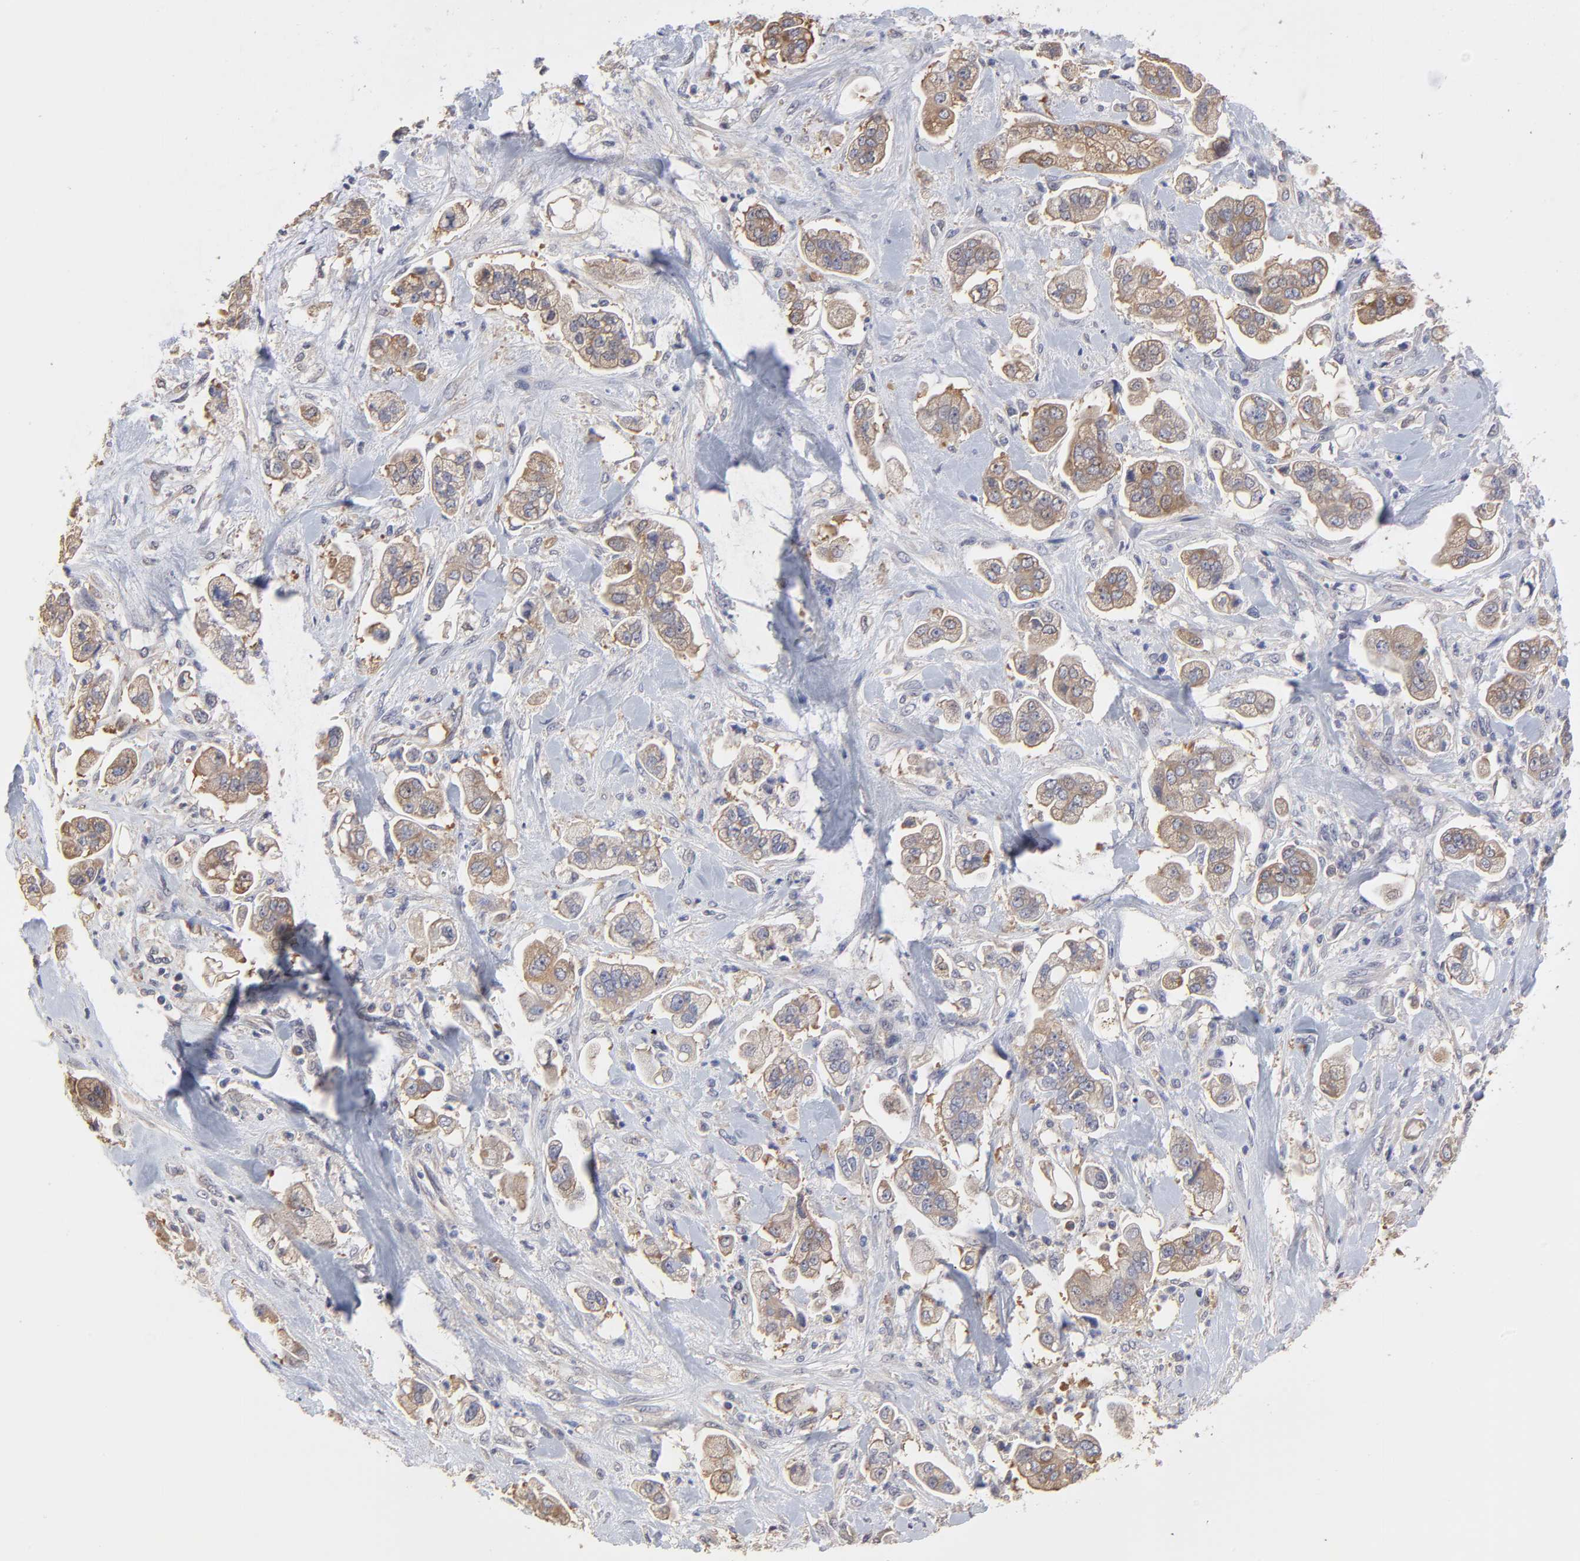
{"staining": {"intensity": "moderate", "quantity": ">75%", "location": "cytoplasmic/membranous"}, "tissue": "stomach cancer", "cell_type": "Tumor cells", "image_type": "cancer", "snomed": [{"axis": "morphology", "description": "Adenocarcinoma, NOS"}, {"axis": "topography", "description": "Stomach"}], "caption": "The histopathology image exhibits immunohistochemical staining of adenocarcinoma (stomach). There is moderate cytoplasmic/membranous expression is appreciated in approximately >75% of tumor cells.", "gene": "CCT2", "patient": {"sex": "male", "age": 62}}